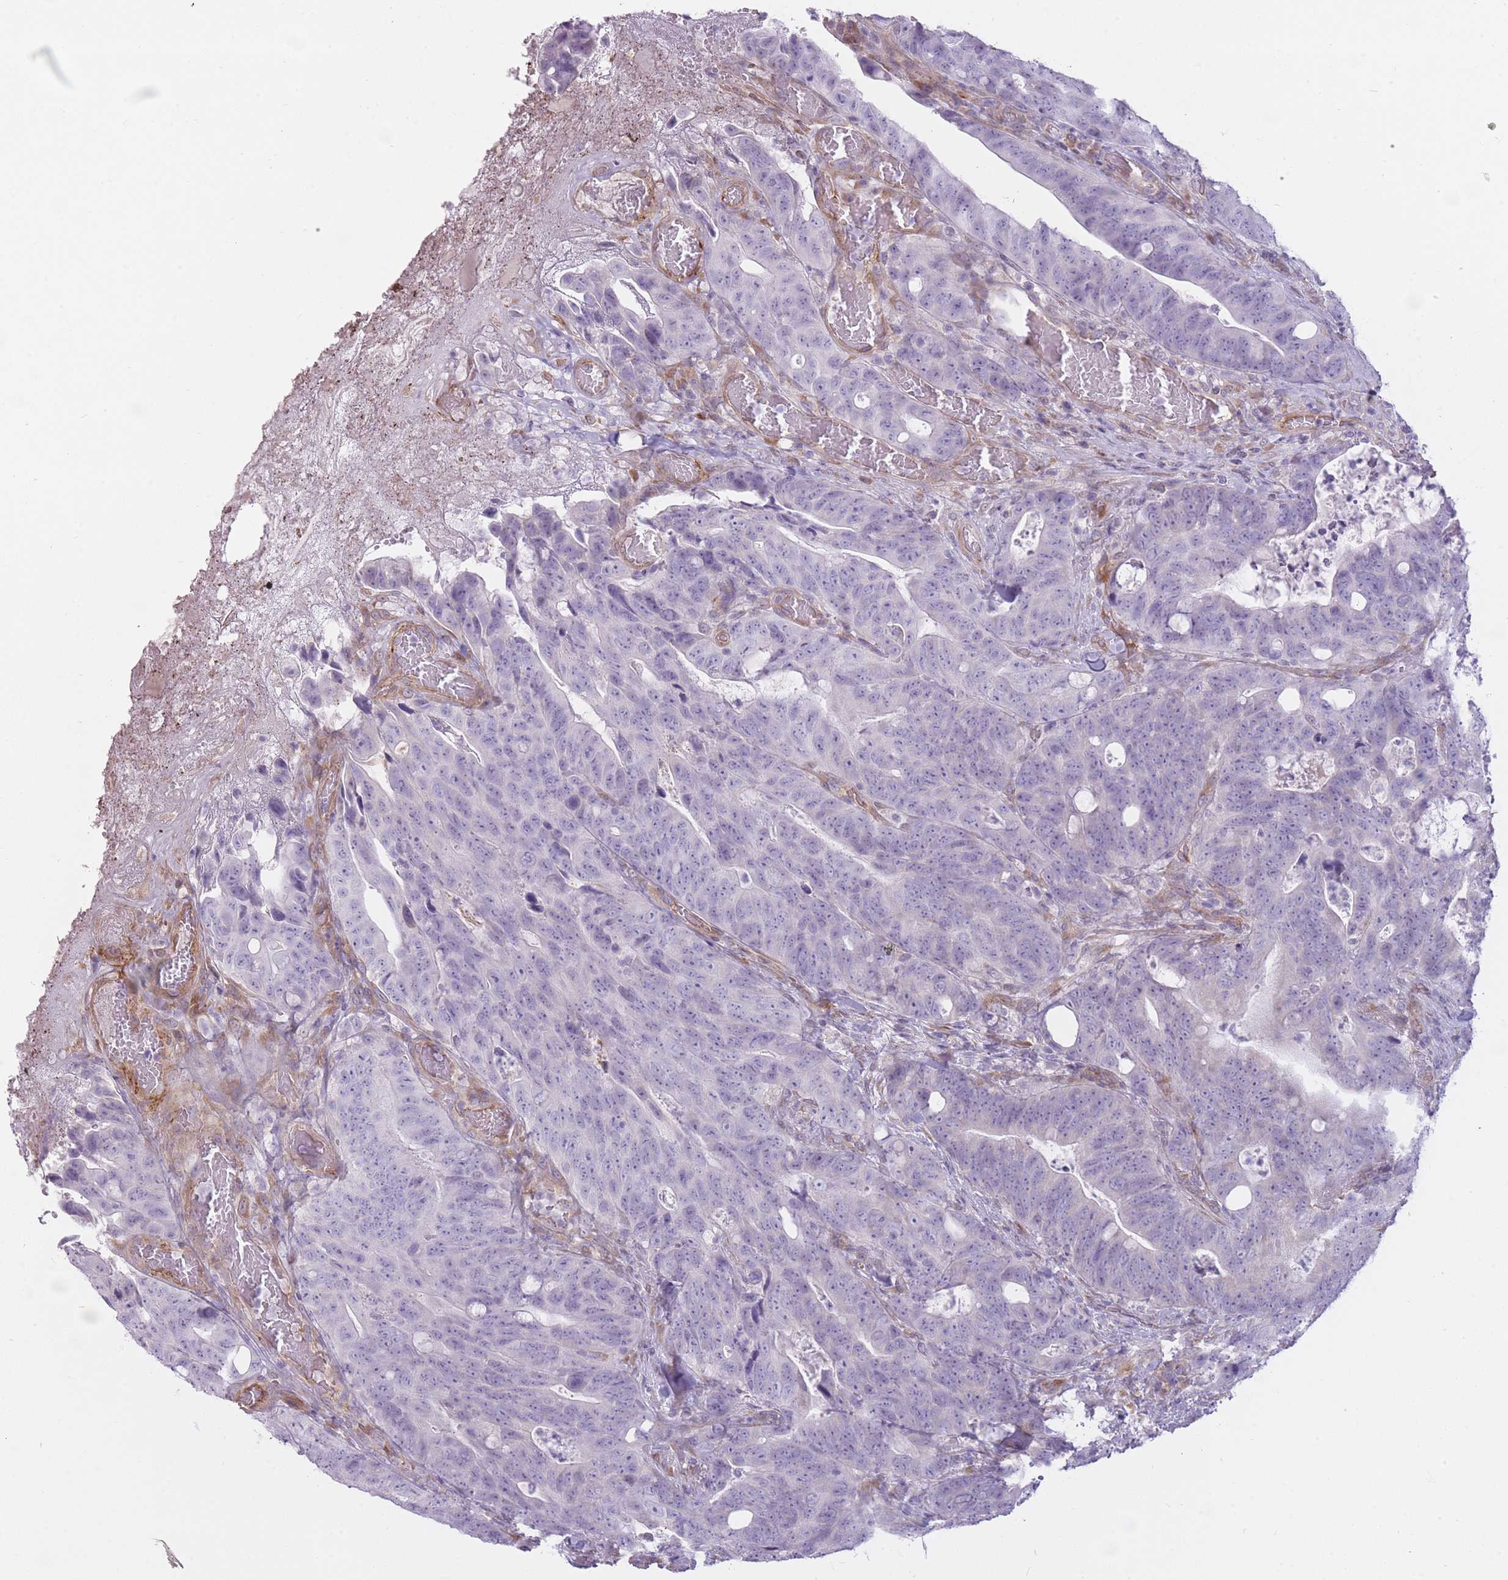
{"staining": {"intensity": "negative", "quantity": "none", "location": "none"}, "tissue": "colorectal cancer", "cell_type": "Tumor cells", "image_type": "cancer", "snomed": [{"axis": "morphology", "description": "Adenocarcinoma, NOS"}, {"axis": "topography", "description": "Colon"}], "caption": "Immunohistochemical staining of human colorectal cancer reveals no significant expression in tumor cells.", "gene": "PGRMC2", "patient": {"sex": "female", "age": 82}}